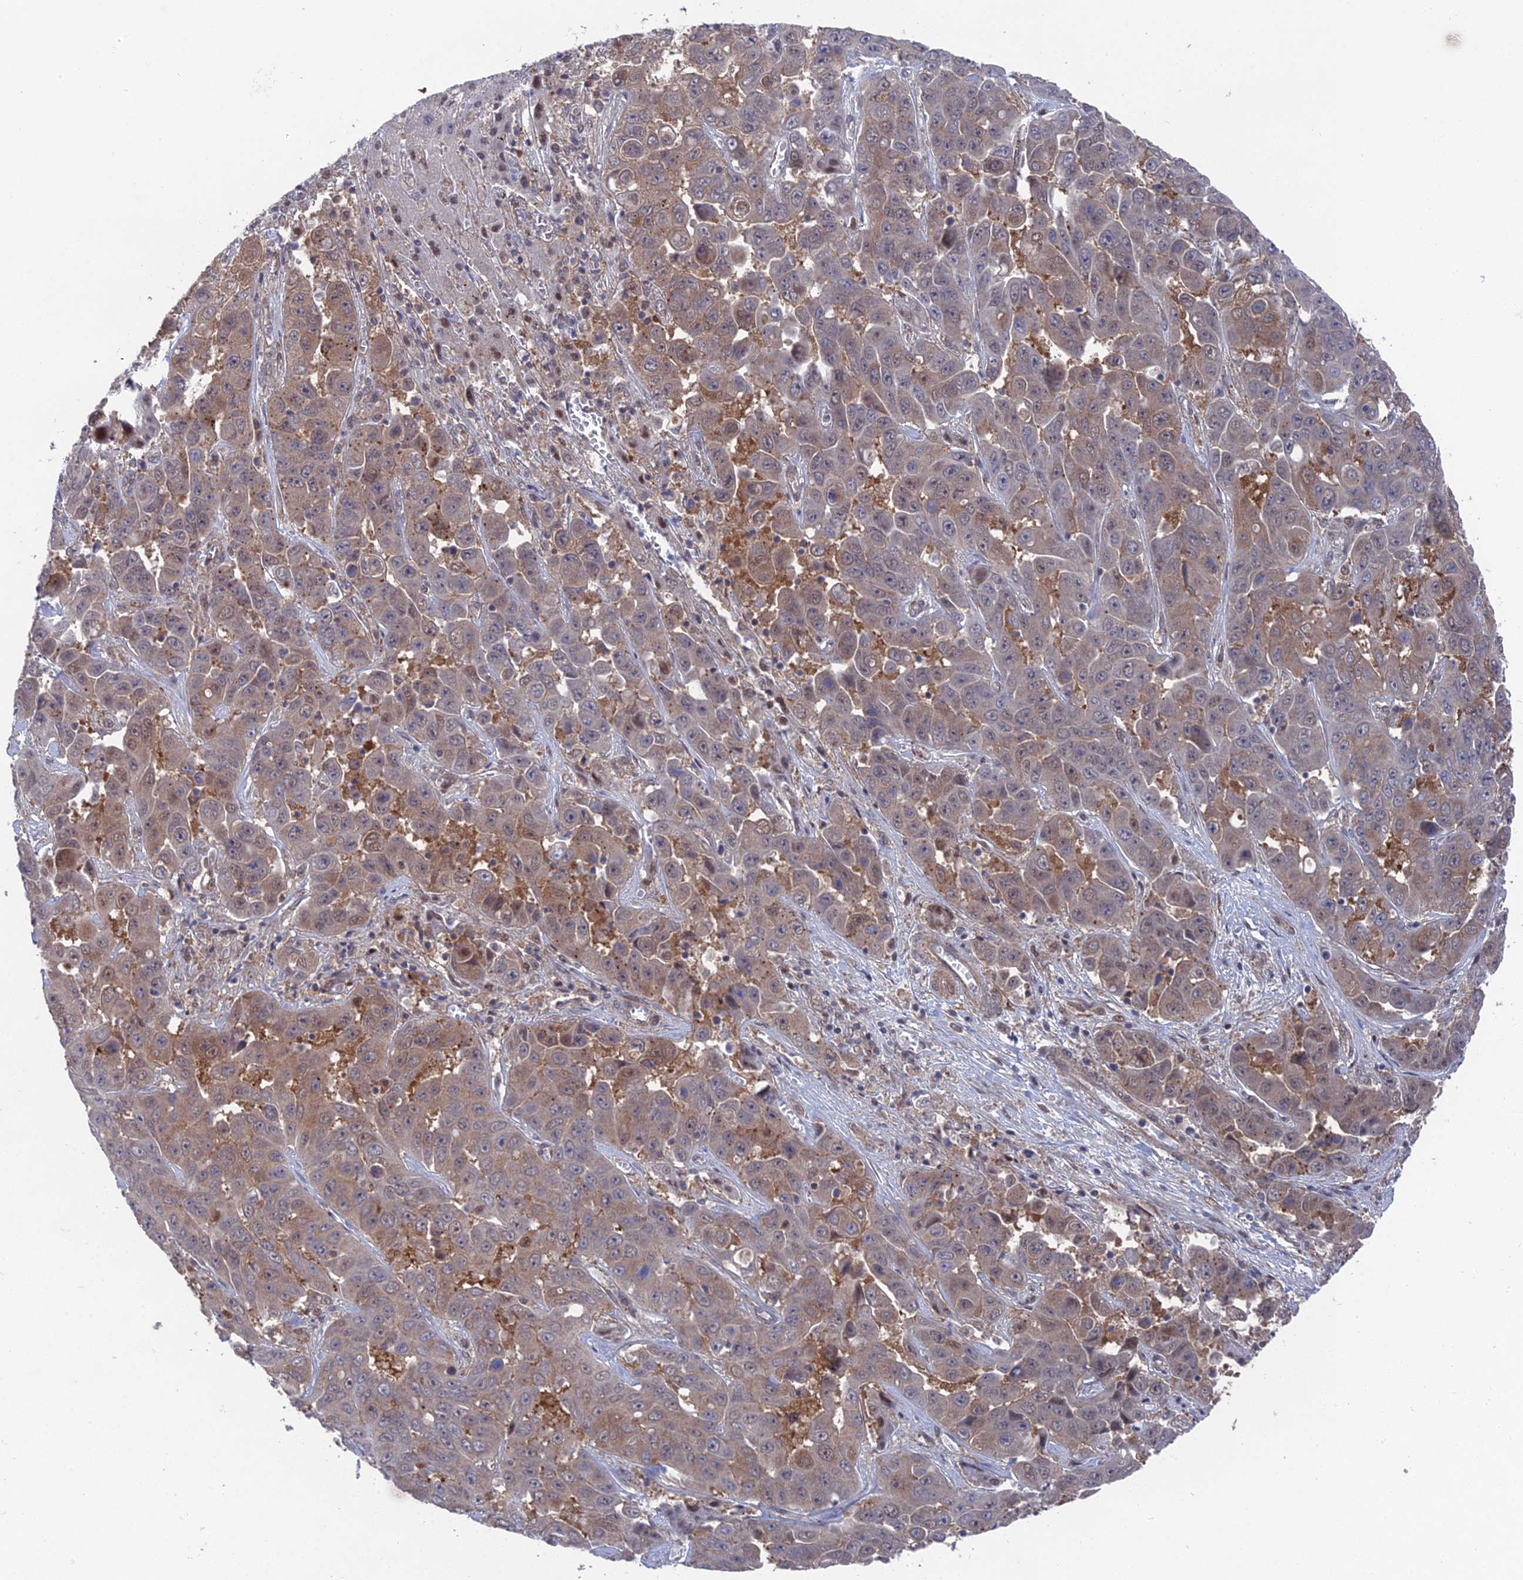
{"staining": {"intensity": "moderate", "quantity": "<25%", "location": "cytoplasmic/membranous"}, "tissue": "liver cancer", "cell_type": "Tumor cells", "image_type": "cancer", "snomed": [{"axis": "morphology", "description": "Cholangiocarcinoma"}, {"axis": "topography", "description": "Liver"}], "caption": "An IHC micrograph of neoplastic tissue is shown. Protein staining in brown shows moderate cytoplasmic/membranous positivity in liver cancer within tumor cells. The staining is performed using DAB (3,3'-diaminobenzidine) brown chromogen to label protein expression. The nuclei are counter-stained blue using hematoxylin.", "gene": "UNC5D", "patient": {"sex": "female", "age": 52}}